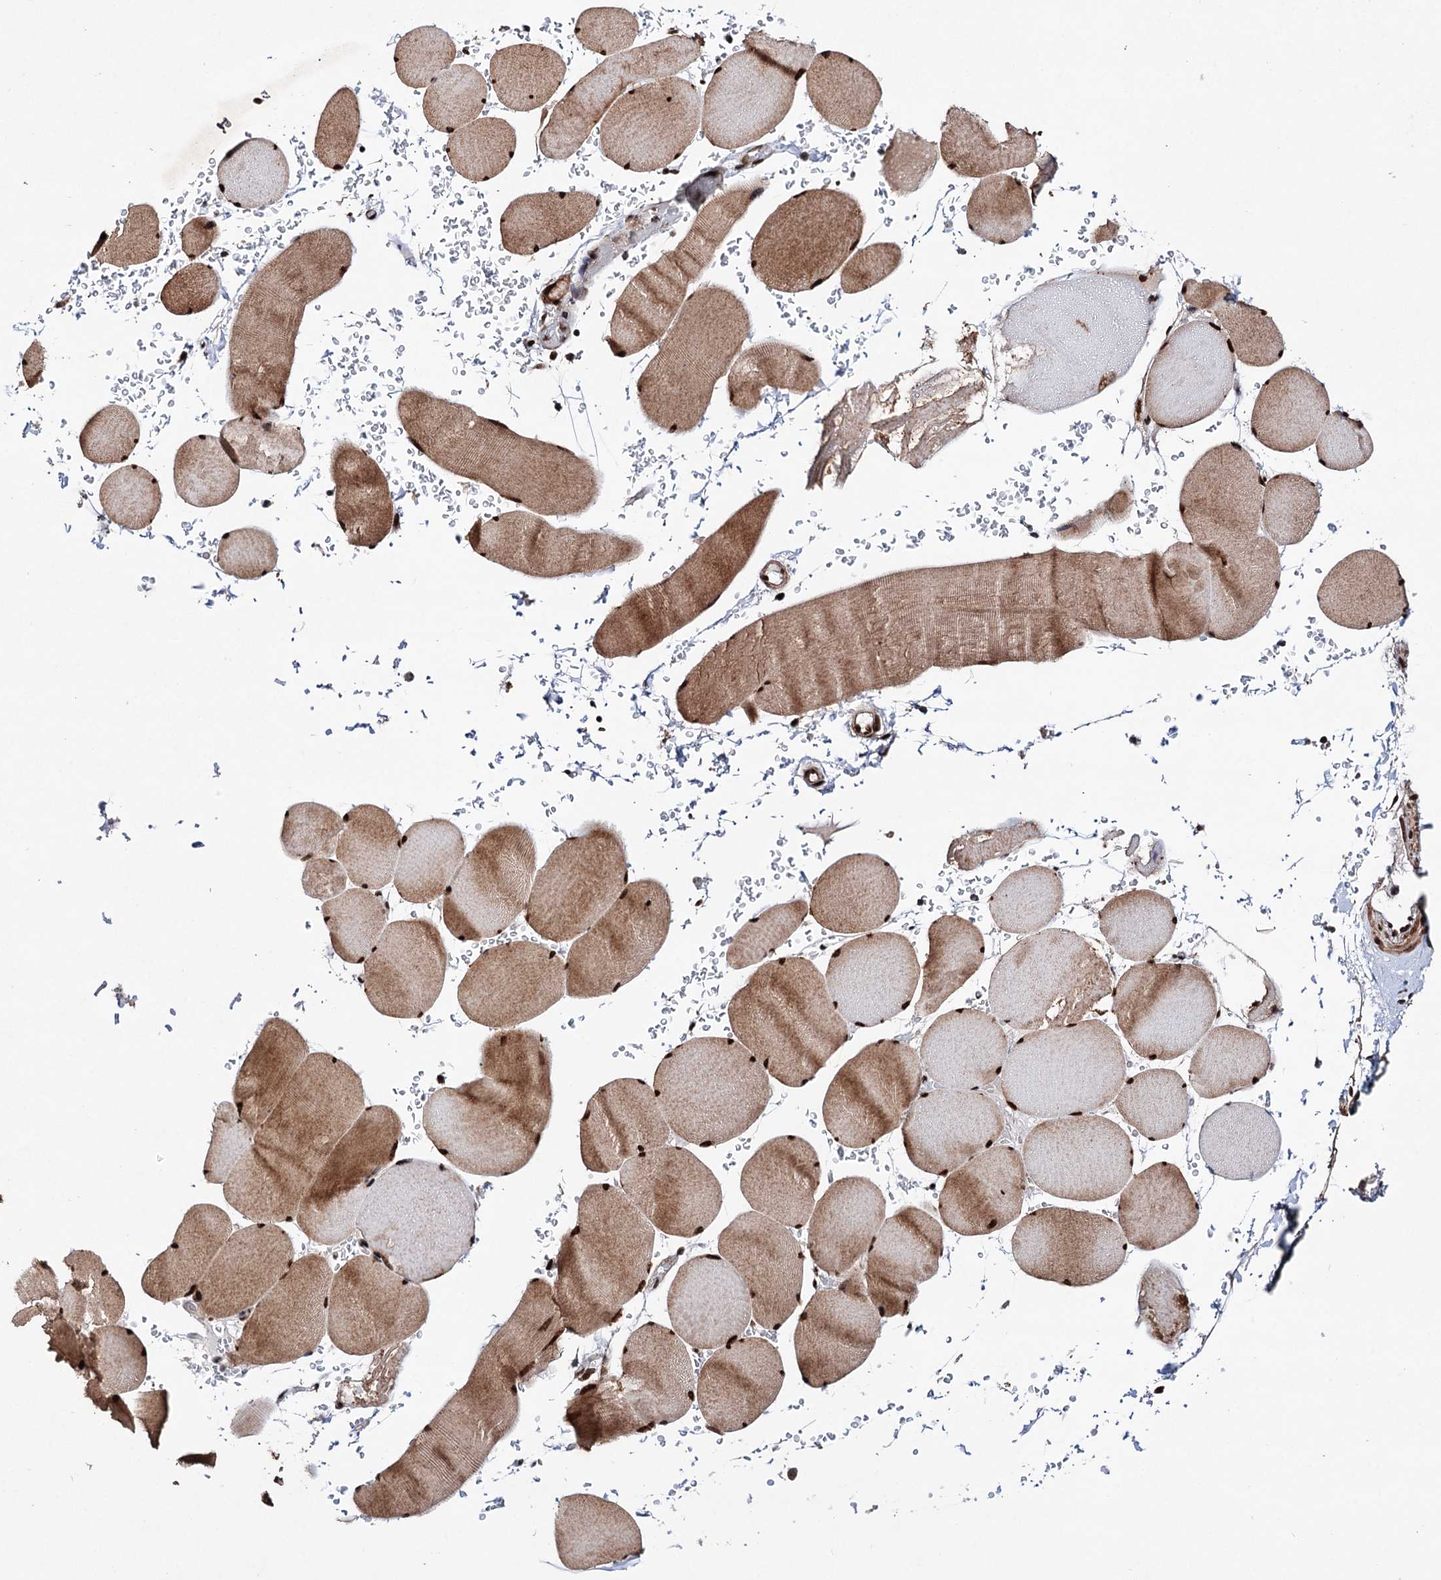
{"staining": {"intensity": "strong", "quantity": ">75%", "location": "cytoplasmic/membranous,nuclear"}, "tissue": "skeletal muscle", "cell_type": "Myocytes", "image_type": "normal", "snomed": [{"axis": "morphology", "description": "Normal tissue, NOS"}, {"axis": "topography", "description": "Skeletal muscle"}, {"axis": "topography", "description": "Head-Neck"}], "caption": "There is high levels of strong cytoplasmic/membranous,nuclear expression in myocytes of benign skeletal muscle, as demonstrated by immunohistochemical staining (brown color).", "gene": "MATR3", "patient": {"sex": "male", "age": 66}}